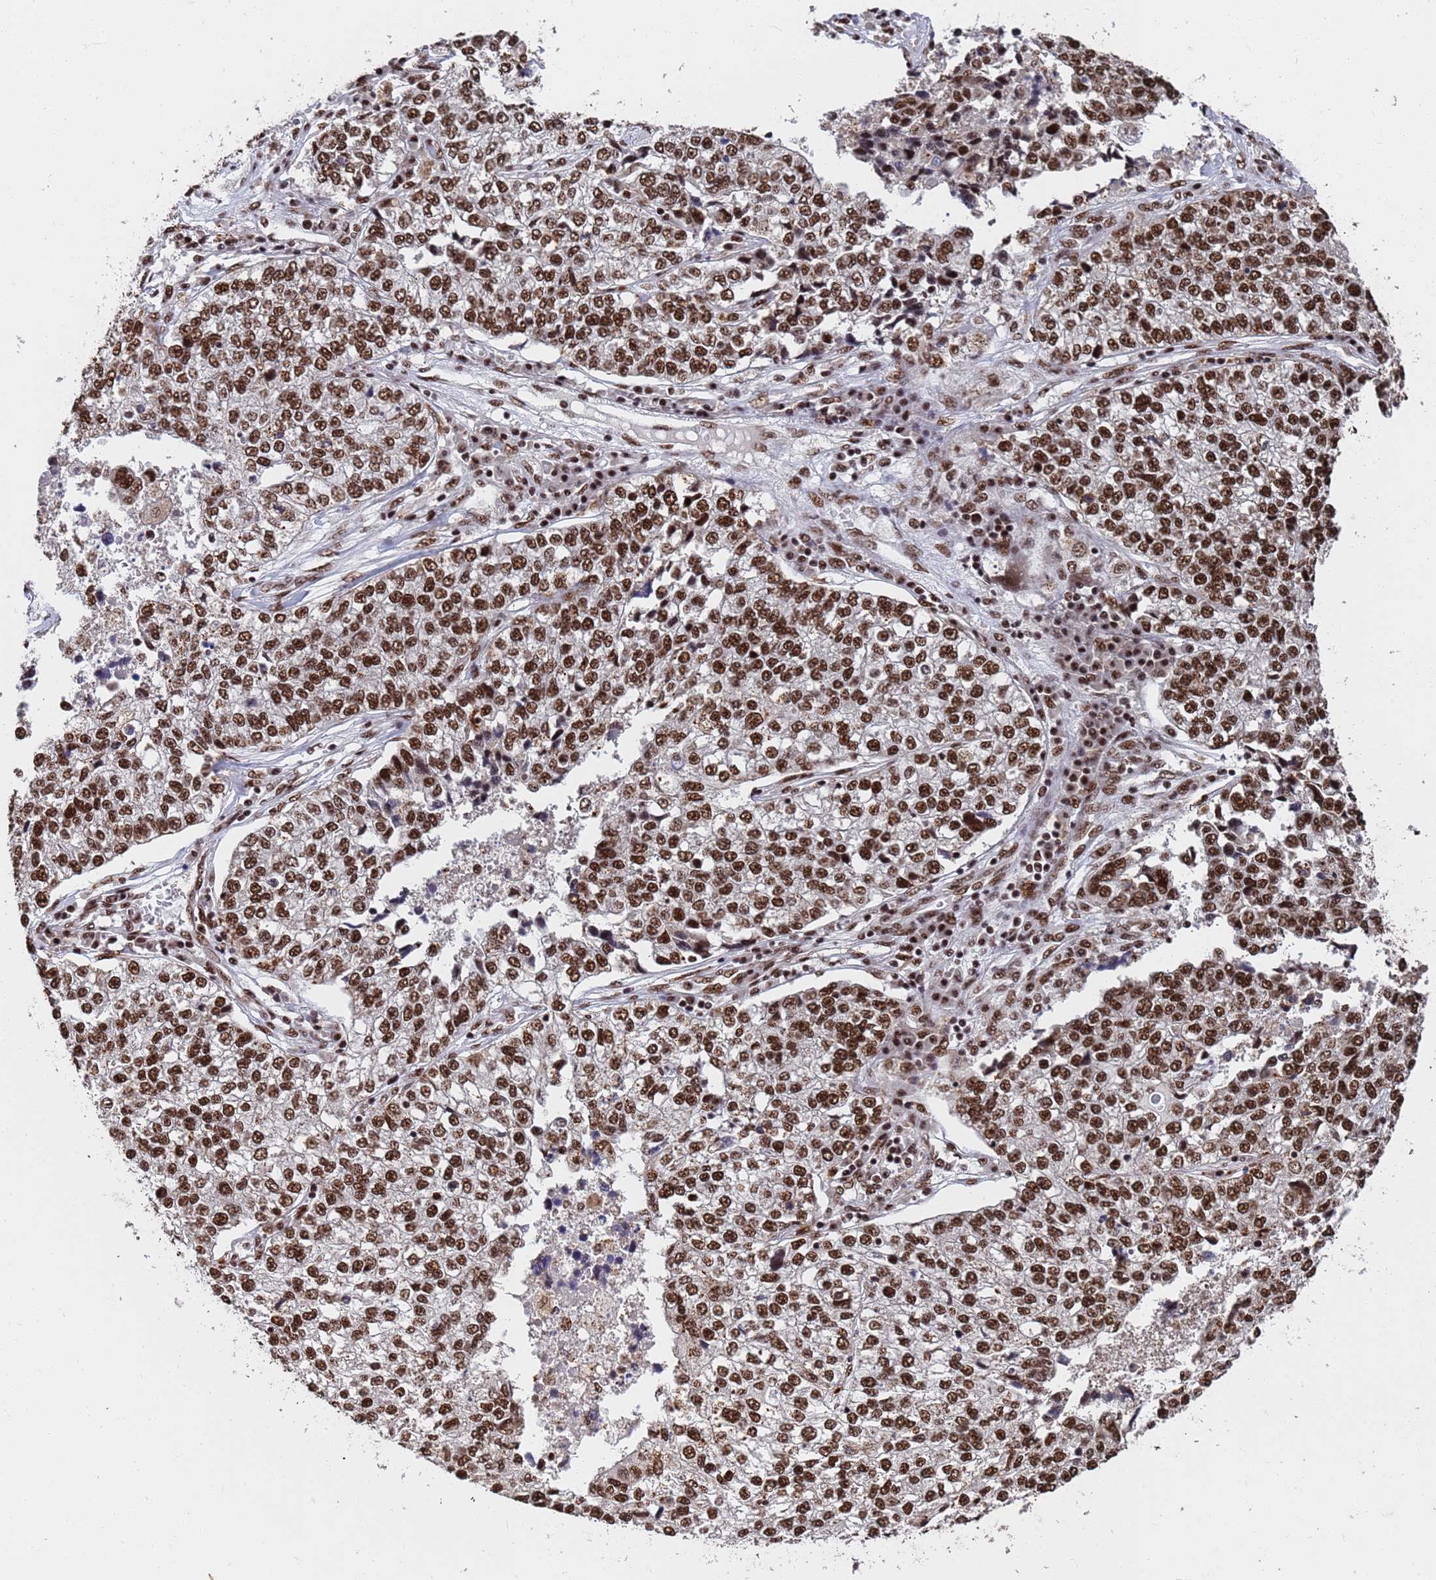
{"staining": {"intensity": "strong", "quantity": ">75%", "location": "nuclear"}, "tissue": "lung cancer", "cell_type": "Tumor cells", "image_type": "cancer", "snomed": [{"axis": "morphology", "description": "Adenocarcinoma, NOS"}, {"axis": "topography", "description": "Lung"}], "caption": "IHC (DAB (3,3'-diaminobenzidine)) staining of human adenocarcinoma (lung) shows strong nuclear protein positivity in about >75% of tumor cells.", "gene": "SF3B2", "patient": {"sex": "male", "age": 49}}